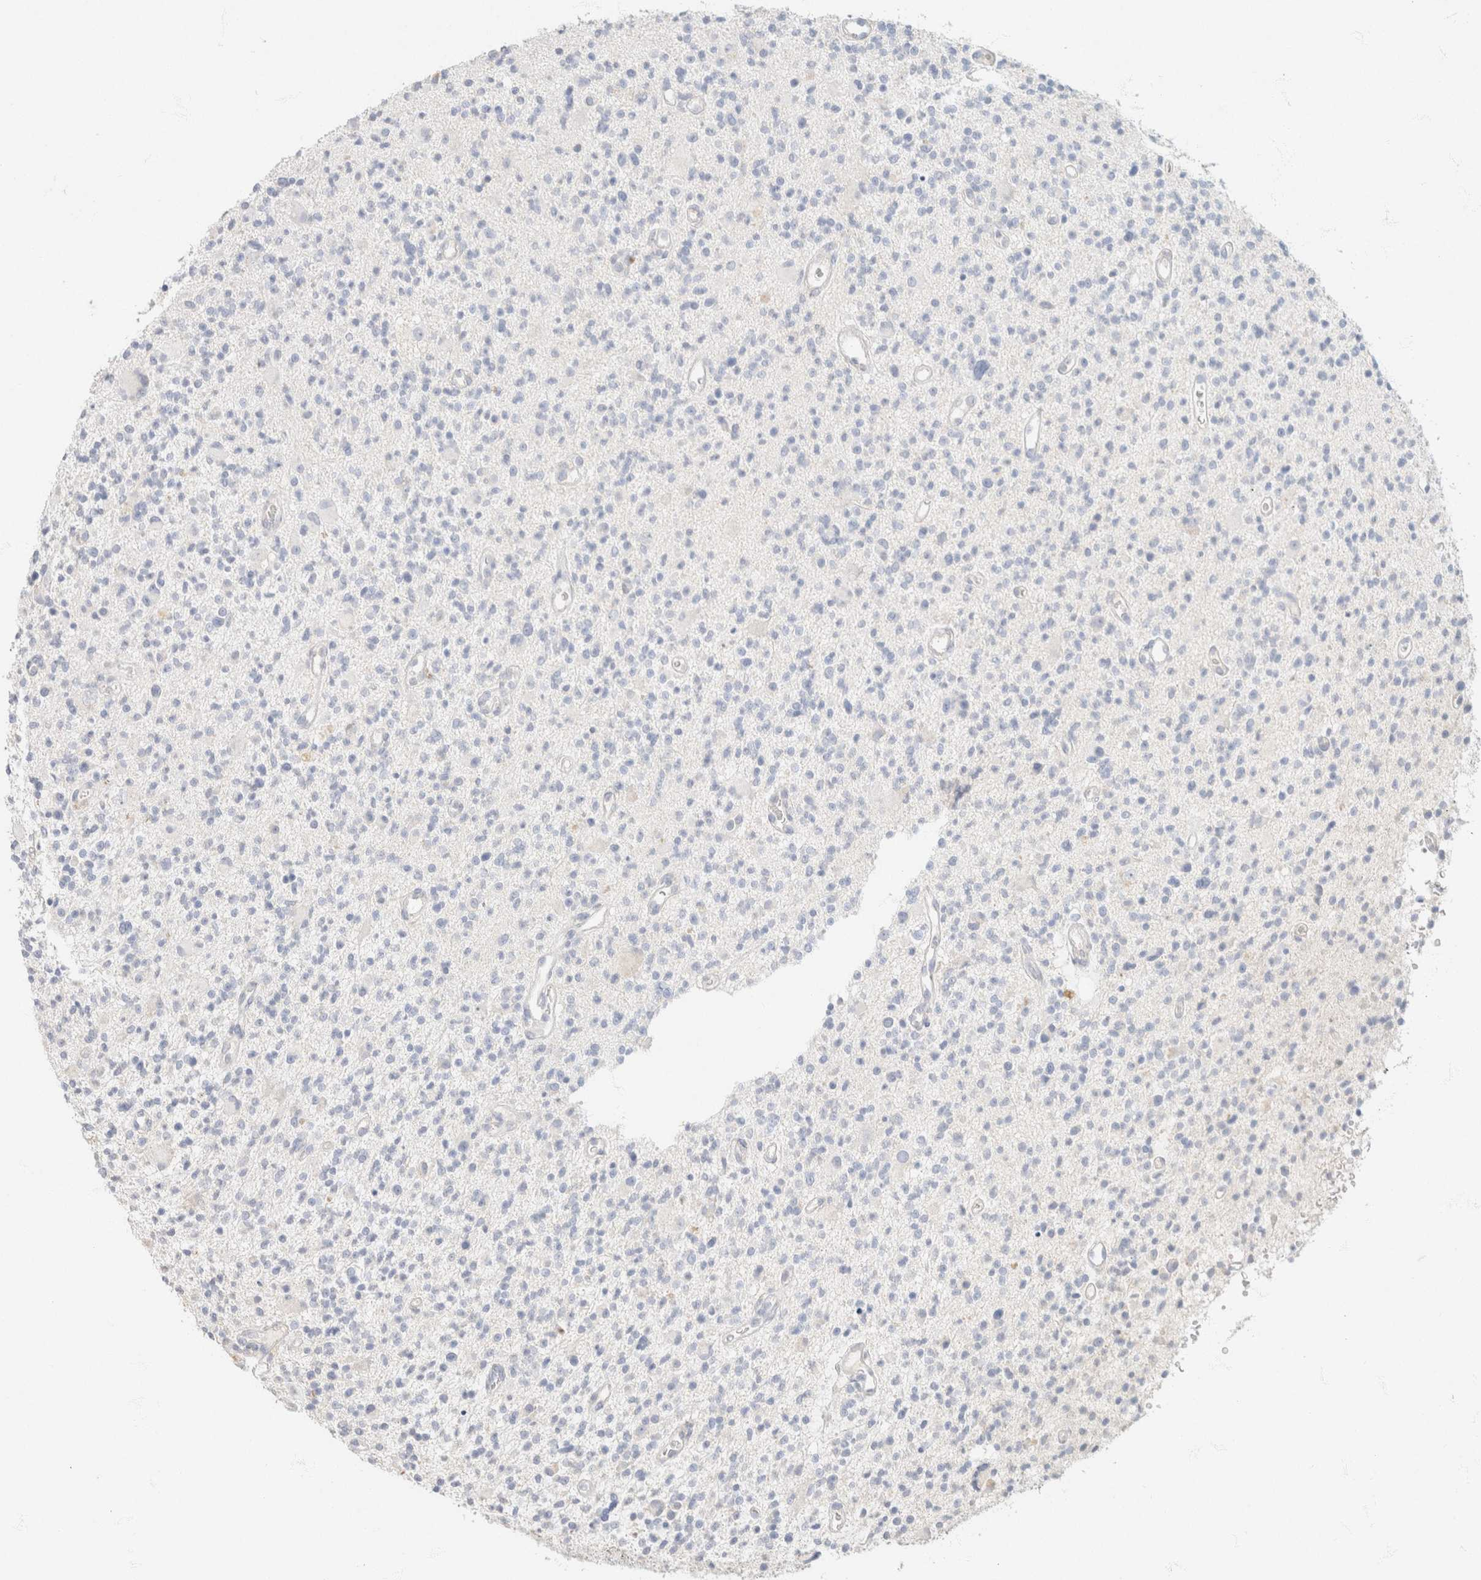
{"staining": {"intensity": "negative", "quantity": "none", "location": "none"}, "tissue": "glioma", "cell_type": "Tumor cells", "image_type": "cancer", "snomed": [{"axis": "morphology", "description": "Glioma, malignant, High grade"}, {"axis": "topography", "description": "Brain"}], "caption": "This is an IHC image of human glioma. There is no expression in tumor cells.", "gene": "CA12", "patient": {"sex": "male", "age": 48}}